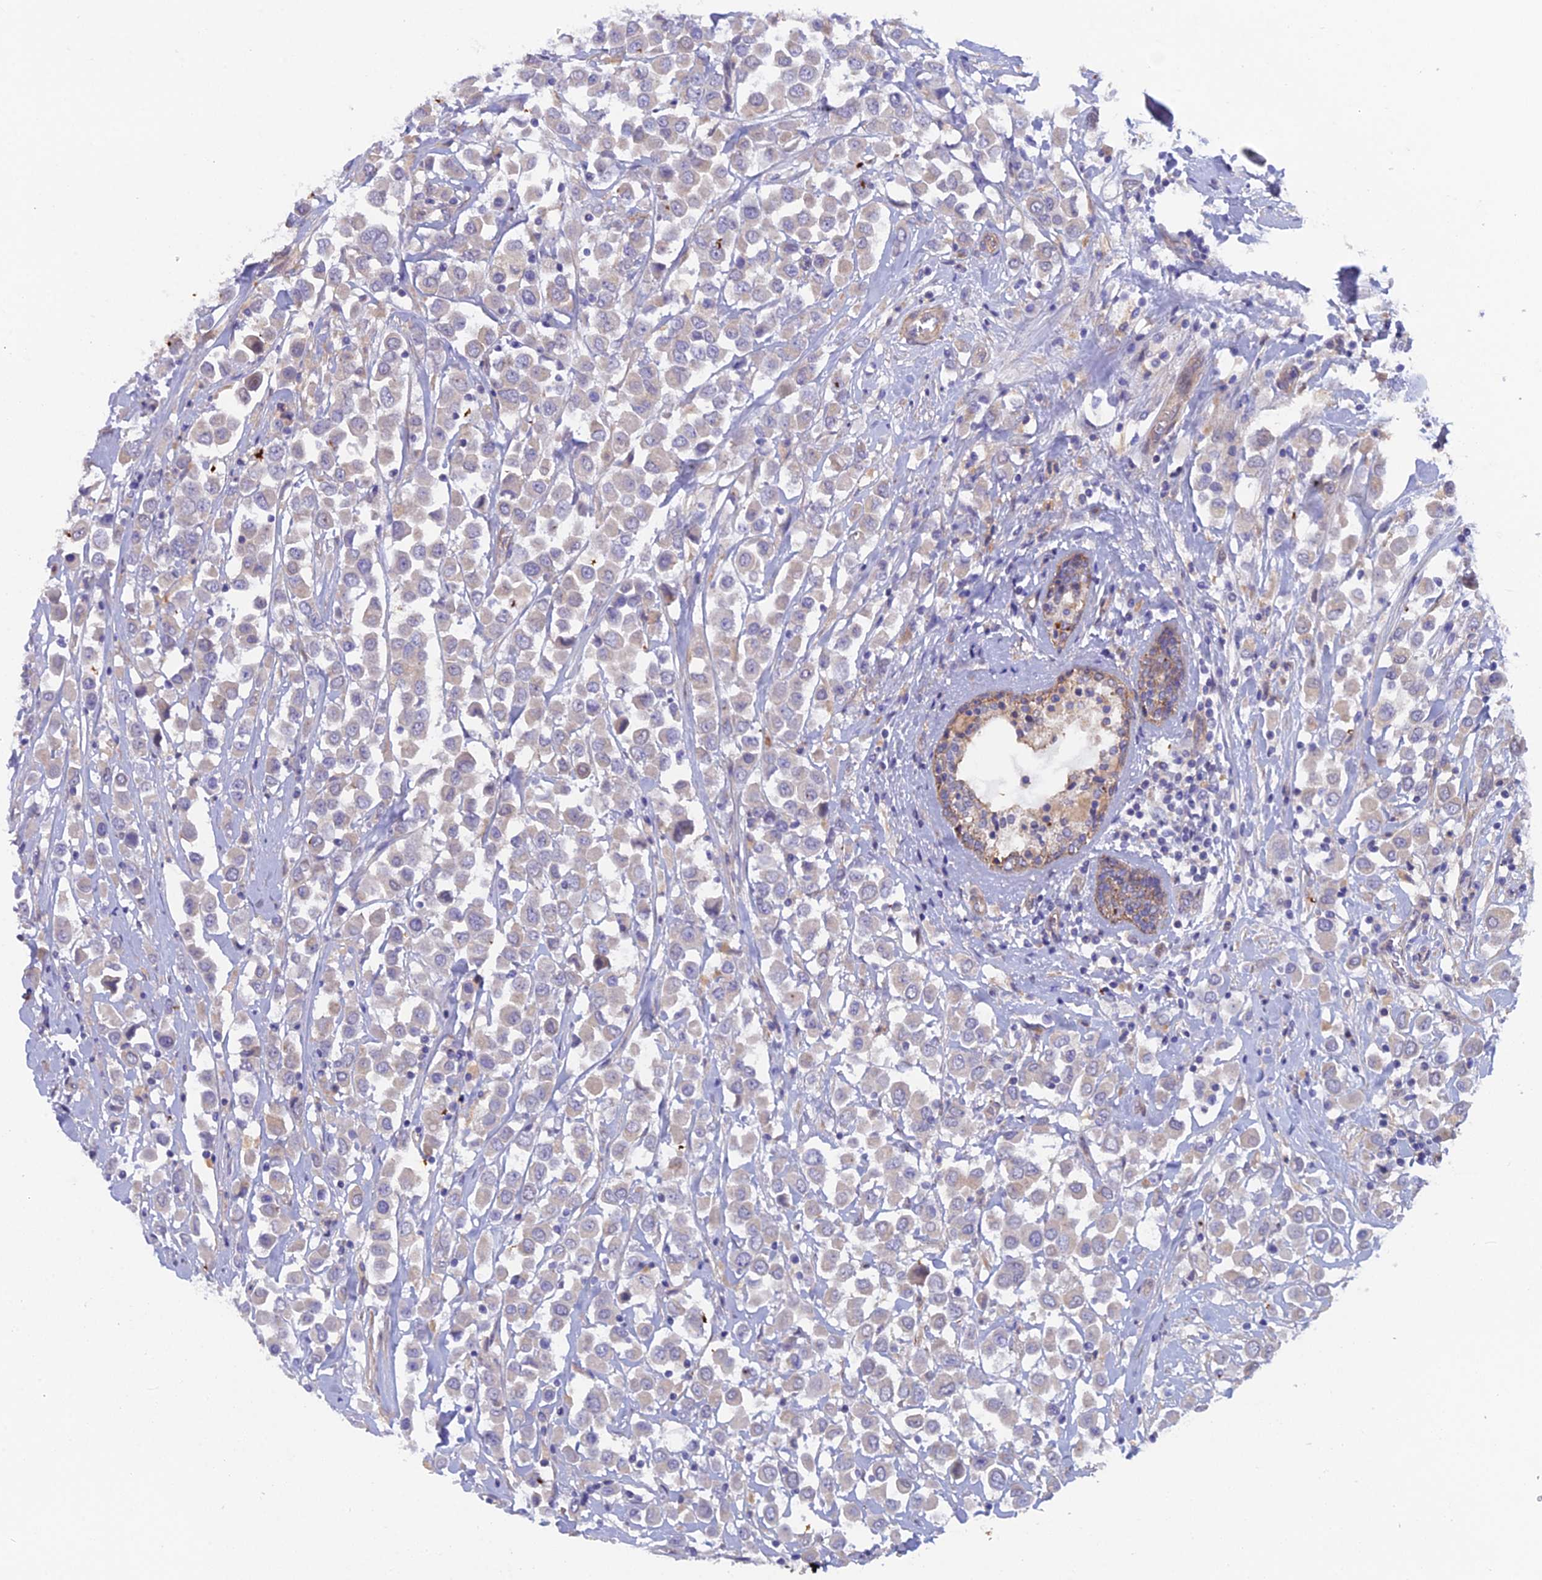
{"staining": {"intensity": "negative", "quantity": "none", "location": "none"}, "tissue": "breast cancer", "cell_type": "Tumor cells", "image_type": "cancer", "snomed": [{"axis": "morphology", "description": "Duct carcinoma"}, {"axis": "topography", "description": "Breast"}], "caption": "Breast cancer was stained to show a protein in brown. There is no significant expression in tumor cells. Brightfield microscopy of immunohistochemistry (IHC) stained with DAB (3,3'-diaminobenzidine) (brown) and hematoxylin (blue), captured at high magnification.", "gene": "FZR1", "patient": {"sex": "female", "age": 61}}